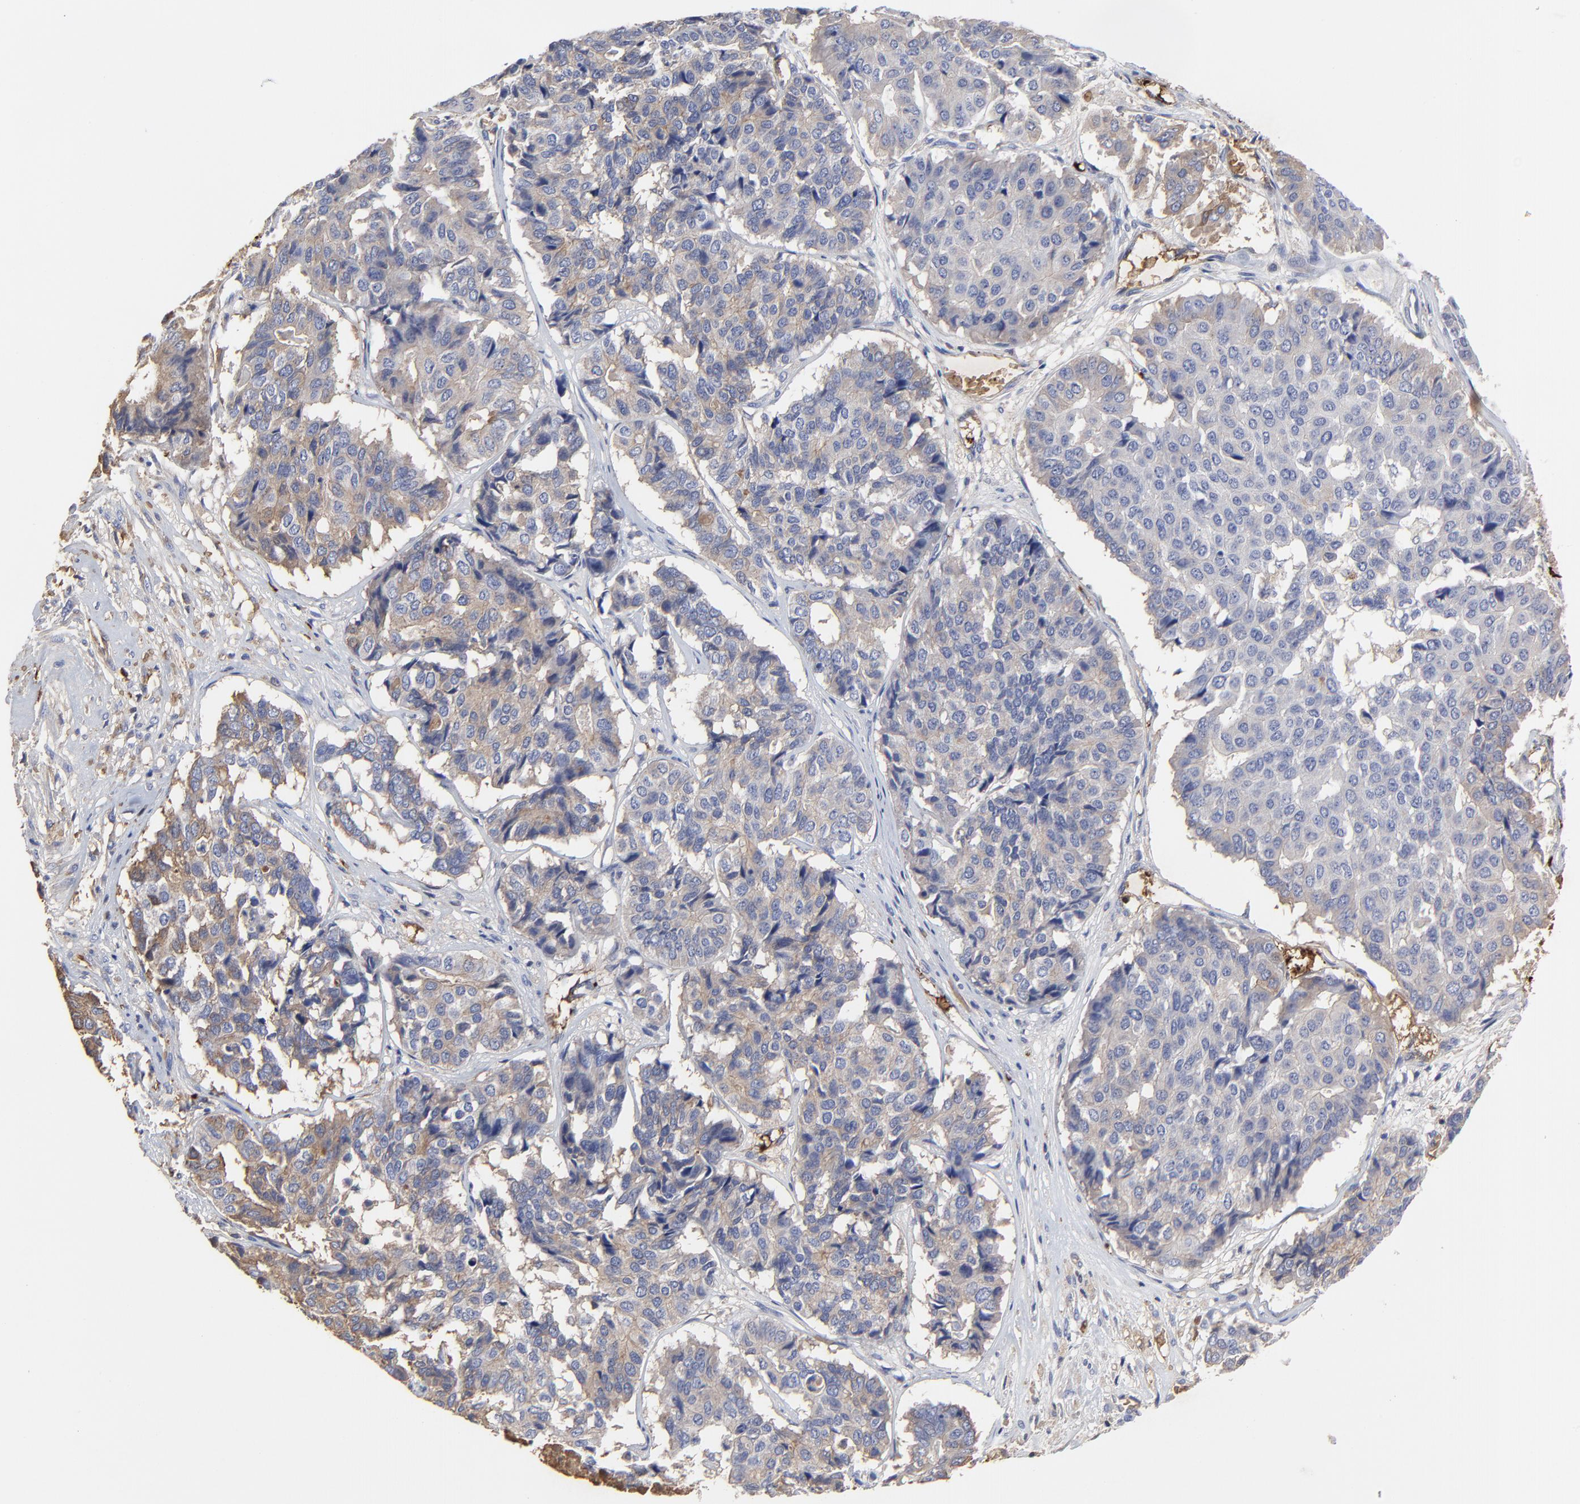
{"staining": {"intensity": "weak", "quantity": "25%-75%", "location": "cytoplasmic/membranous"}, "tissue": "pancreatic cancer", "cell_type": "Tumor cells", "image_type": "cancer", "snomed": [{"axis": "morphology", "description": "Adenocarcinoma, NOS"}, {"axis": "topography", "description": "Pancreas"}], "caption": "Tumor cells show low levels of weak cytoplasmic/membranous staining in about 25%-75% of cells in pancreatic cancer (adenocarcinoma).", "gene": "PAG1", "patient": {"sex": "male", "age": 50}}